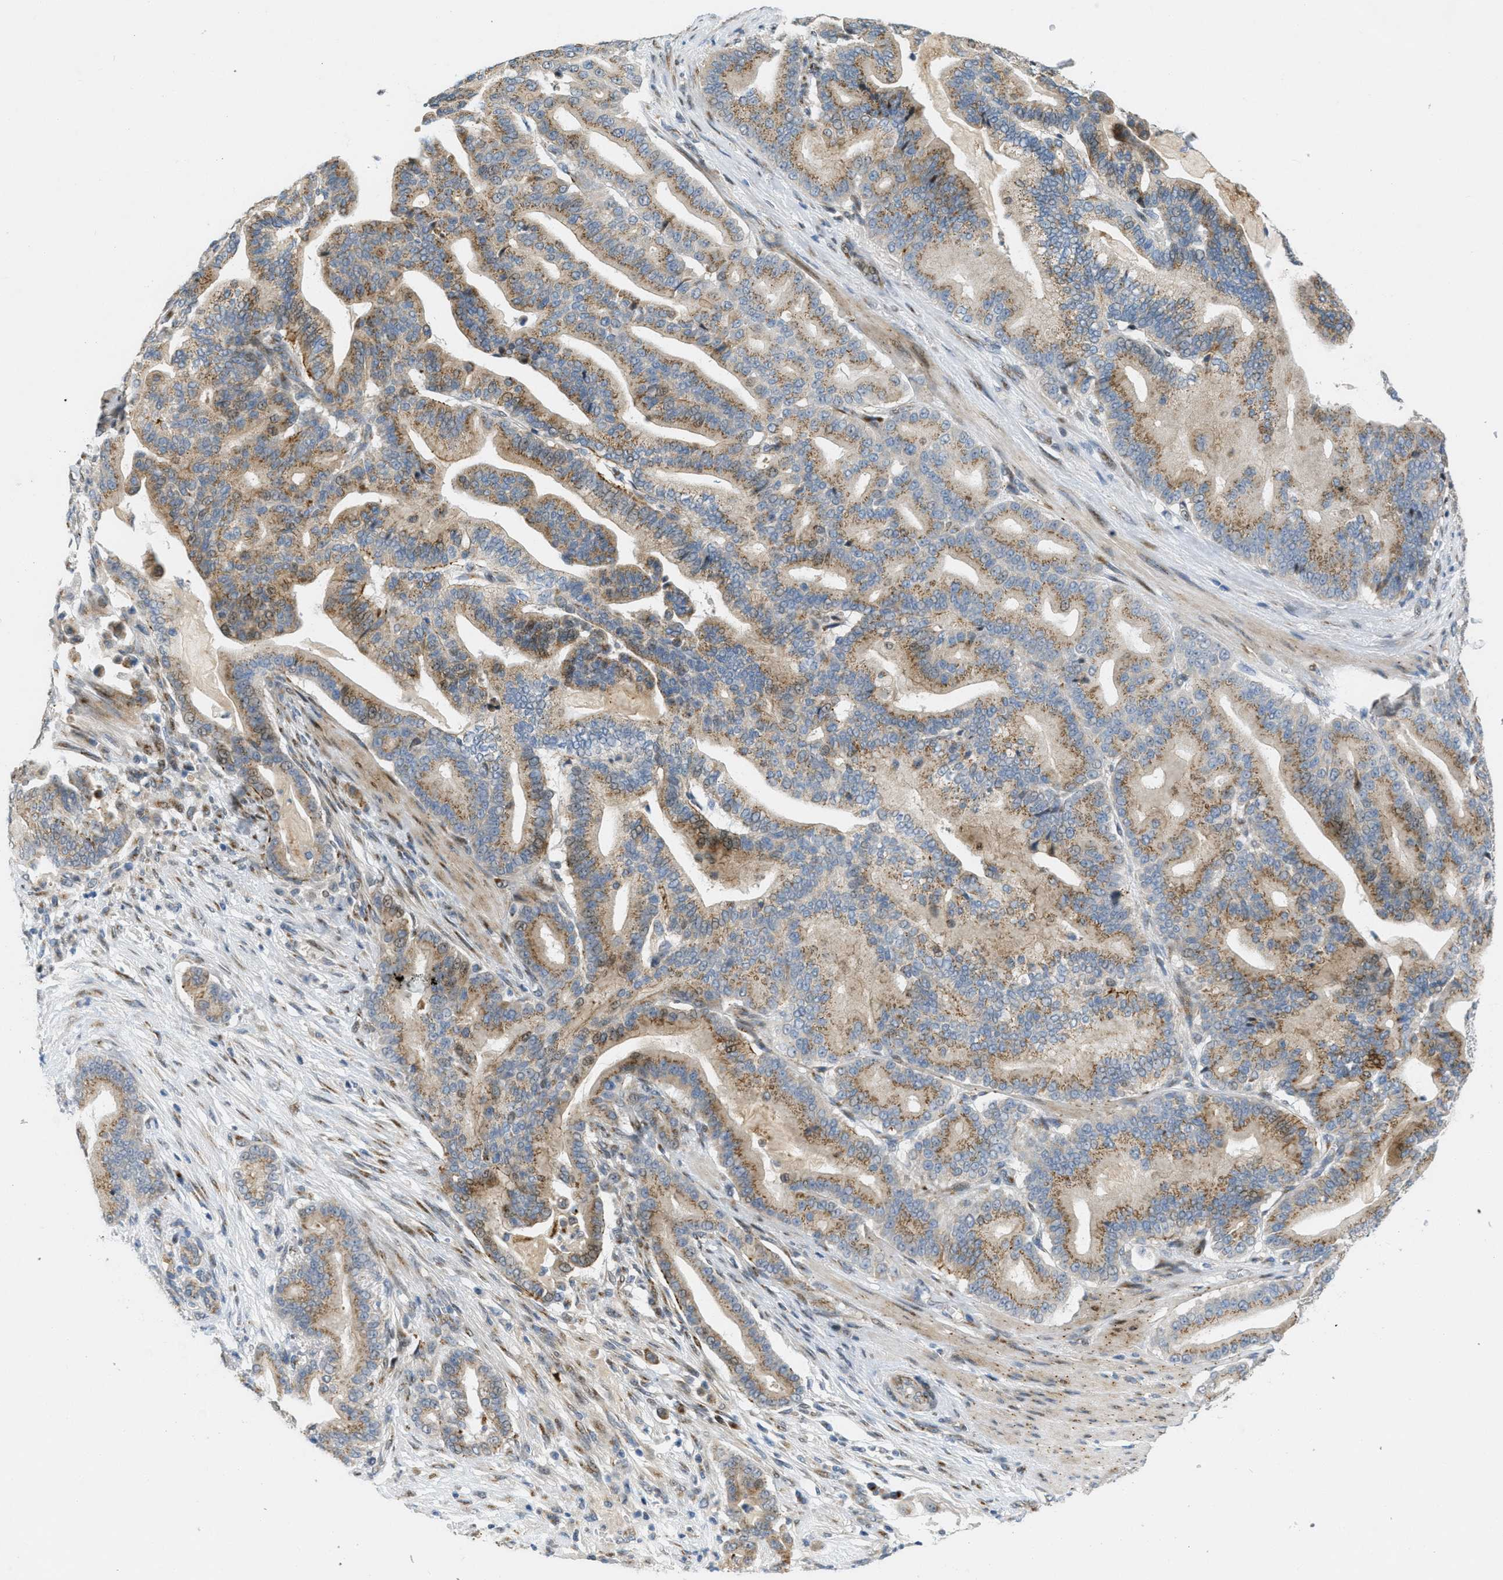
{"staining": {"intensity": "moderate", "quantity": ">75%", "location": "cytoplasmic/membranous"}, "tissue": "pancreatic cancer", "cell_type": "Tumor cells", "image_type": "cancer", "snomed": [{"axis": "morphology", "description": "Normal tissue, NOS"}, {"axis": "morphology", "description": "Adenocarcinoma, NOS"}, {"axis": "topography", "description": "Pancreas"}], "caption": "IHC histopathology image of neoplastic tissue: human pancreatic adenocarcinoma stained using IHC demonstrates medium levels of moderate protein expression localized specifically in the cytoplasmic/membranous of tumor cells, appearing as a cytoplasmic/membranous brown color.", "gene": "ZFPL1", "patient": {"sex": "male", "age": 63}}